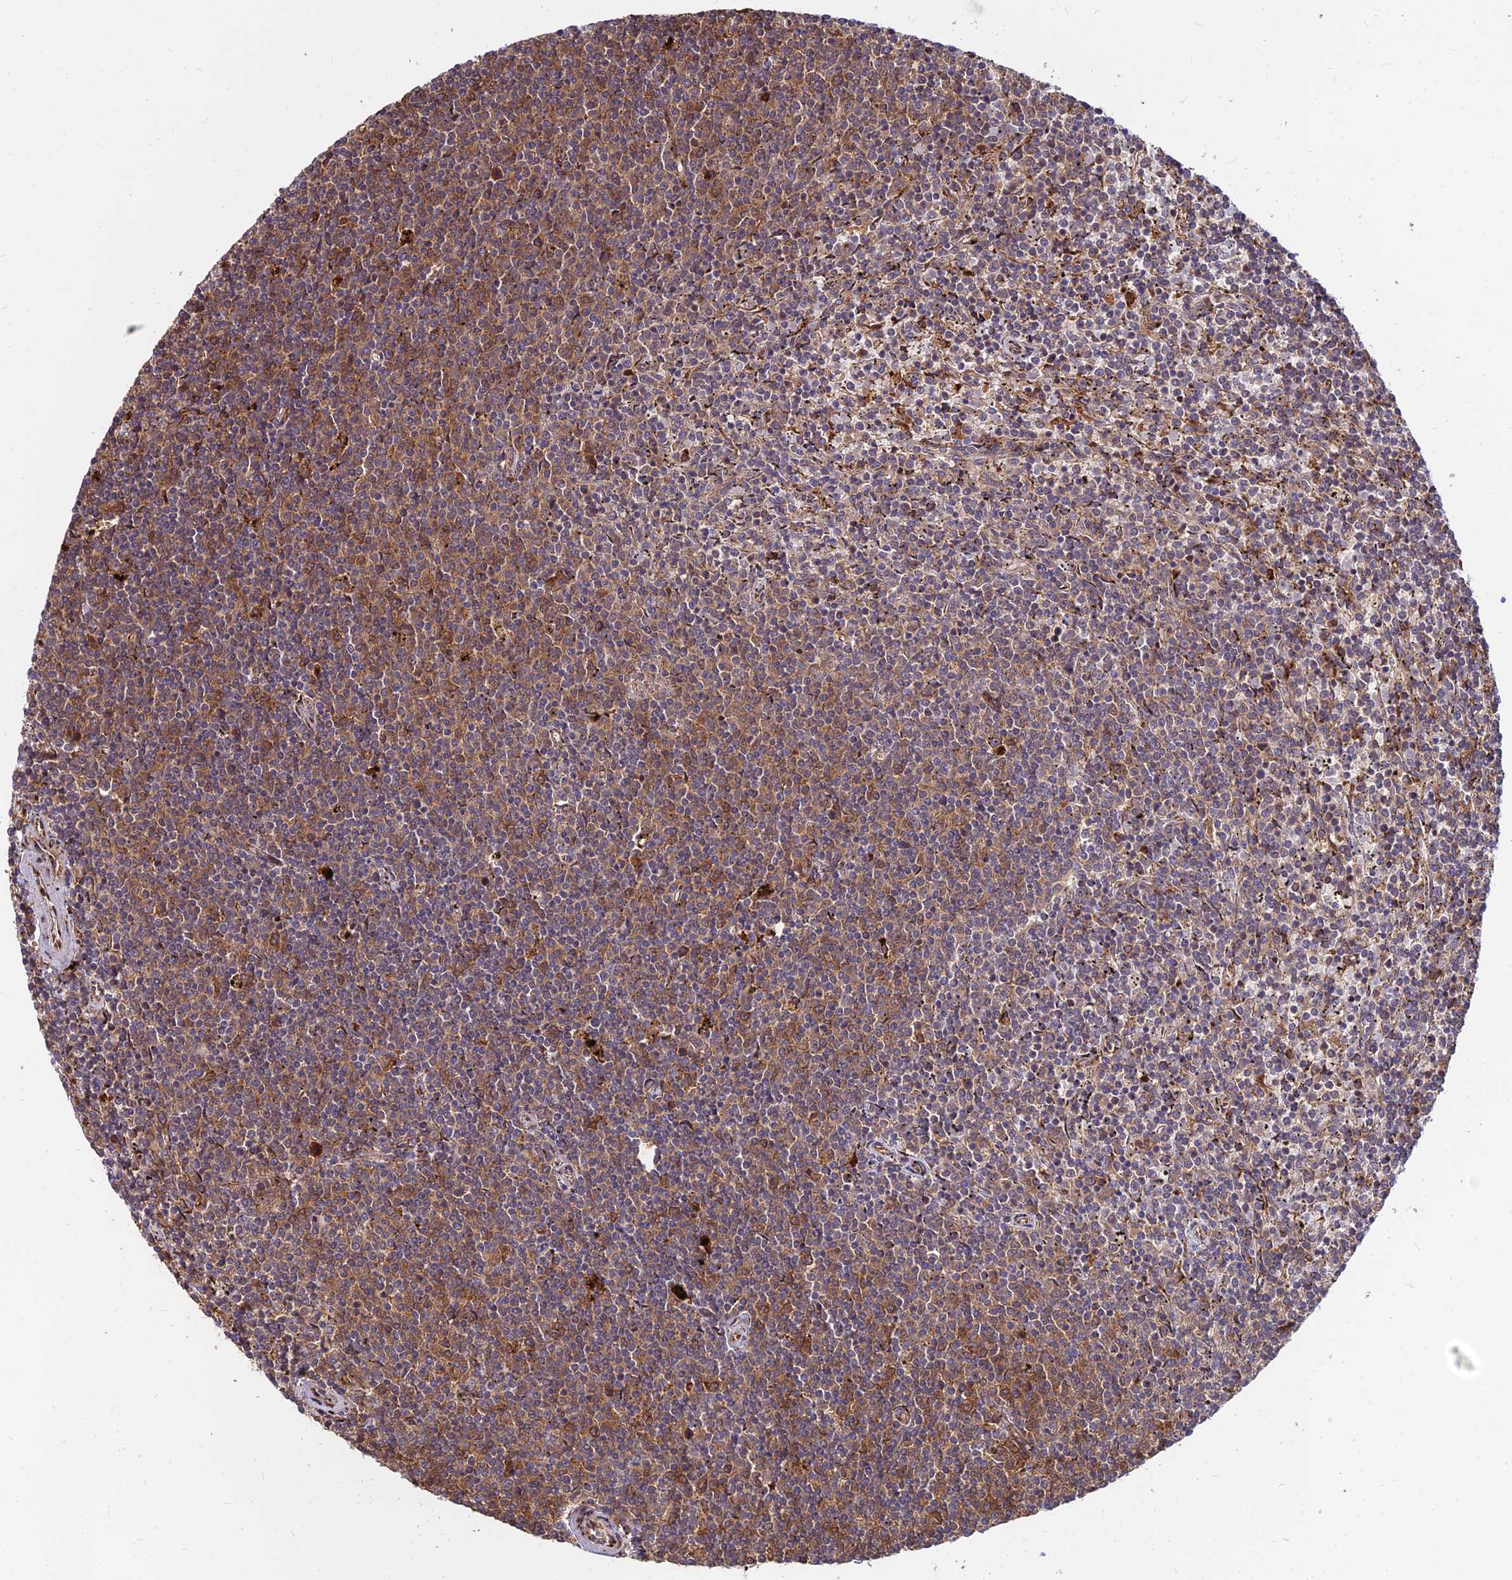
{"staining": {"intensity": "moderate", "quantity": "25%-75%", "location": "cytoplasmic/membranous"}, "tissue": "lymphoma", "cell_type": "Tumor cells", "image_type": "cancer", "snomed": [{"axis": "morphology", "description": "Malignant lymphoma, non-Hodgkin's type, Low grade"}, {"axis": "topography", "description": "Spleen"}], "caption": "Immunohistochemistry (IHC) (DAB) staining of human lymphoma demonstrates moderate cytoplasmic/membranous protein staining in about 25%-75% of tumor cells.", "gene": "CCT6B", "patient": {"sex": "female", "age": 50}}